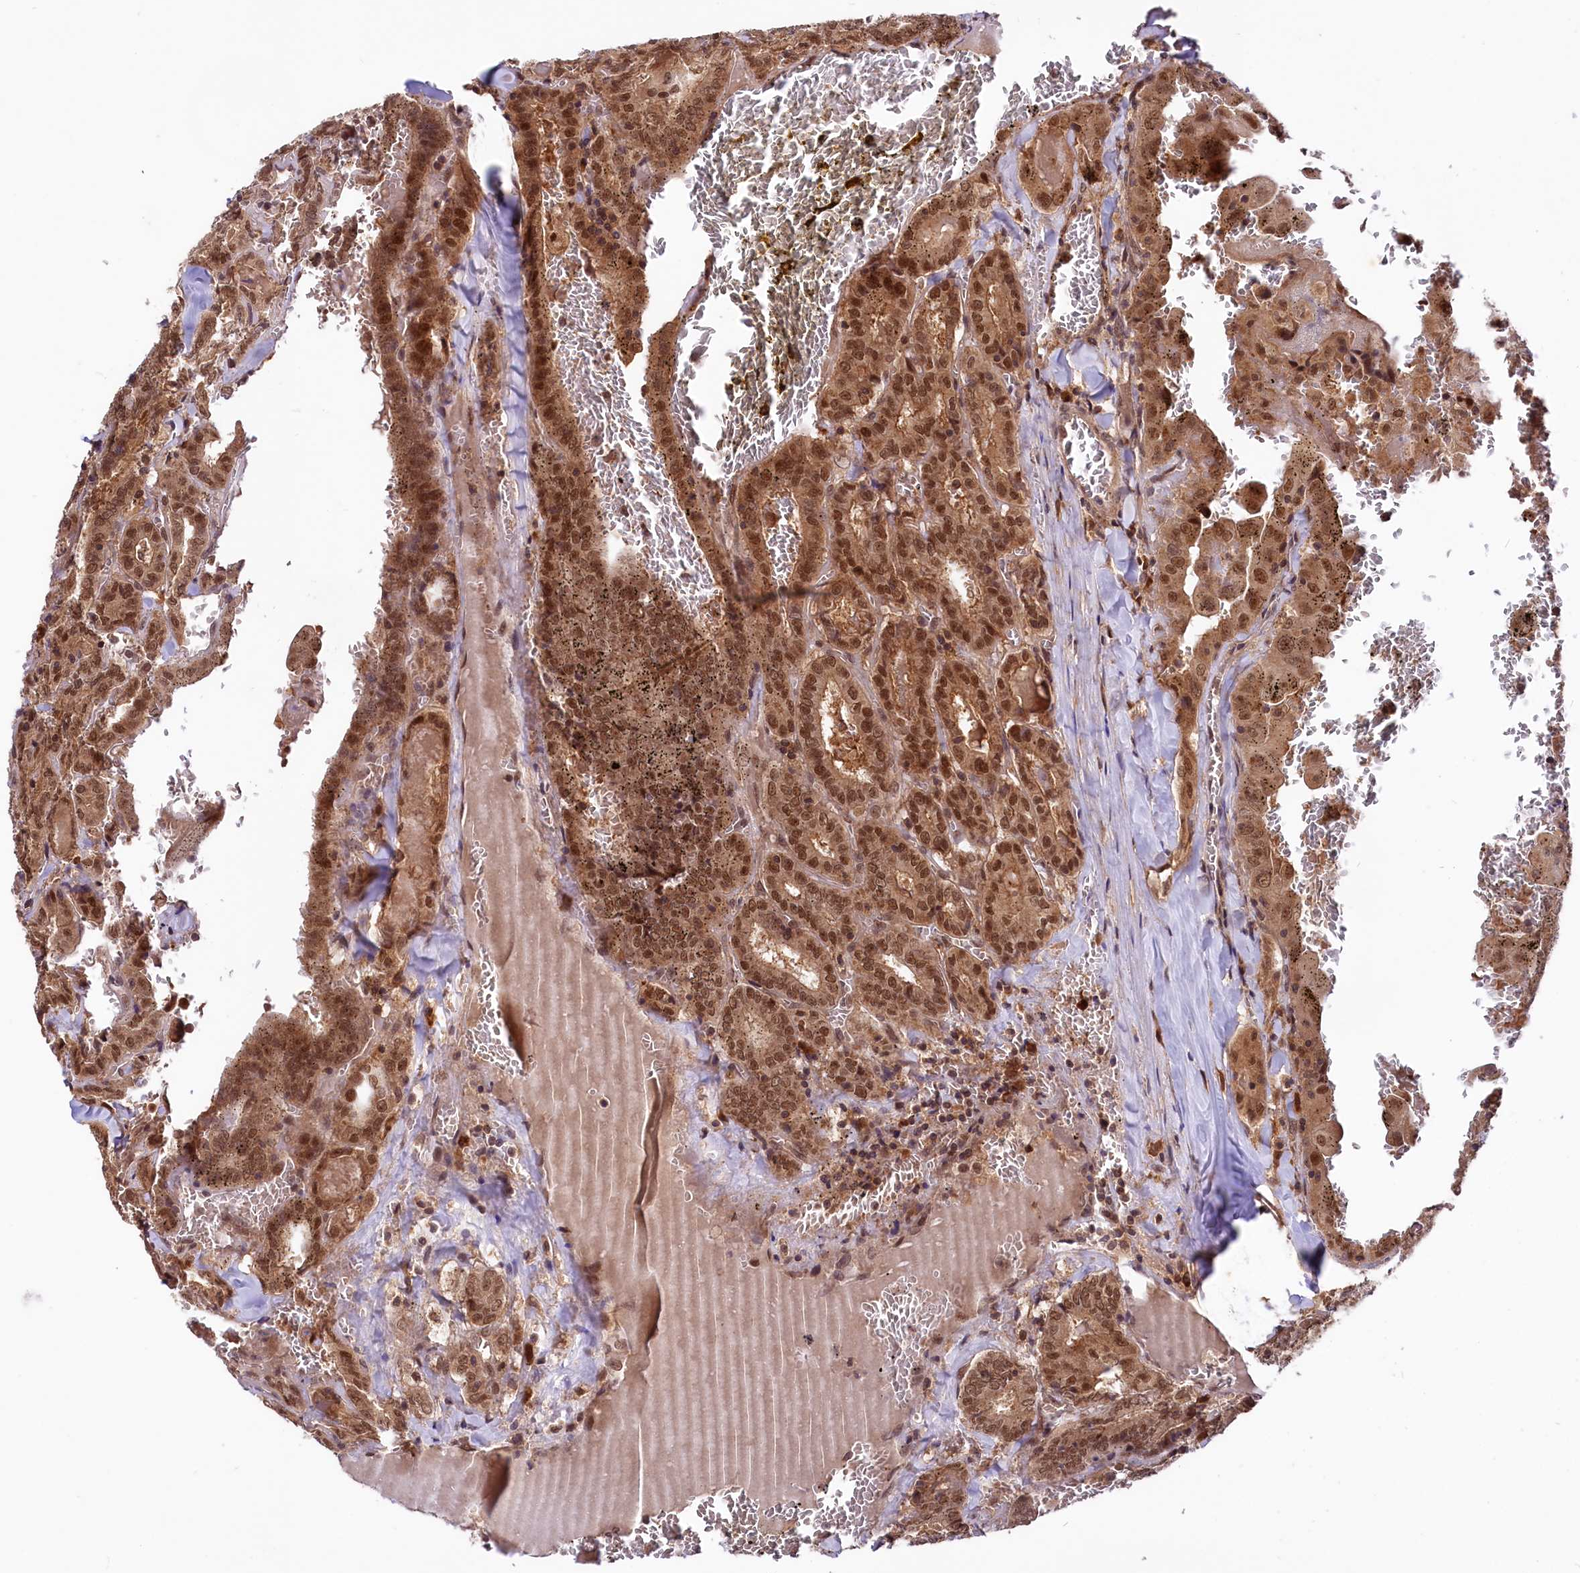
{"staining": {"intensity": "strong", "quantity": ">75%", "location": "cytoplasmic/membranous,nuclear"}, "tissue": "thyroid cancer", "cell_type": "Tumor cells", "image_type": "cancer", "snomed": [{"axis": "morphology", "description": "Papillary adenocarcinoma, NOS"}, {"axis": "topography", "description": "Thyroid gland"}], "caption": "Thyroid cancer was stained to show a protein in brown. There is high levels of strong cytoplasmic/membranous and nuclear staining in about >75% of tumor cells.", "gene": "UBE3A", "patient": {"sex": "female", "age": 72}}